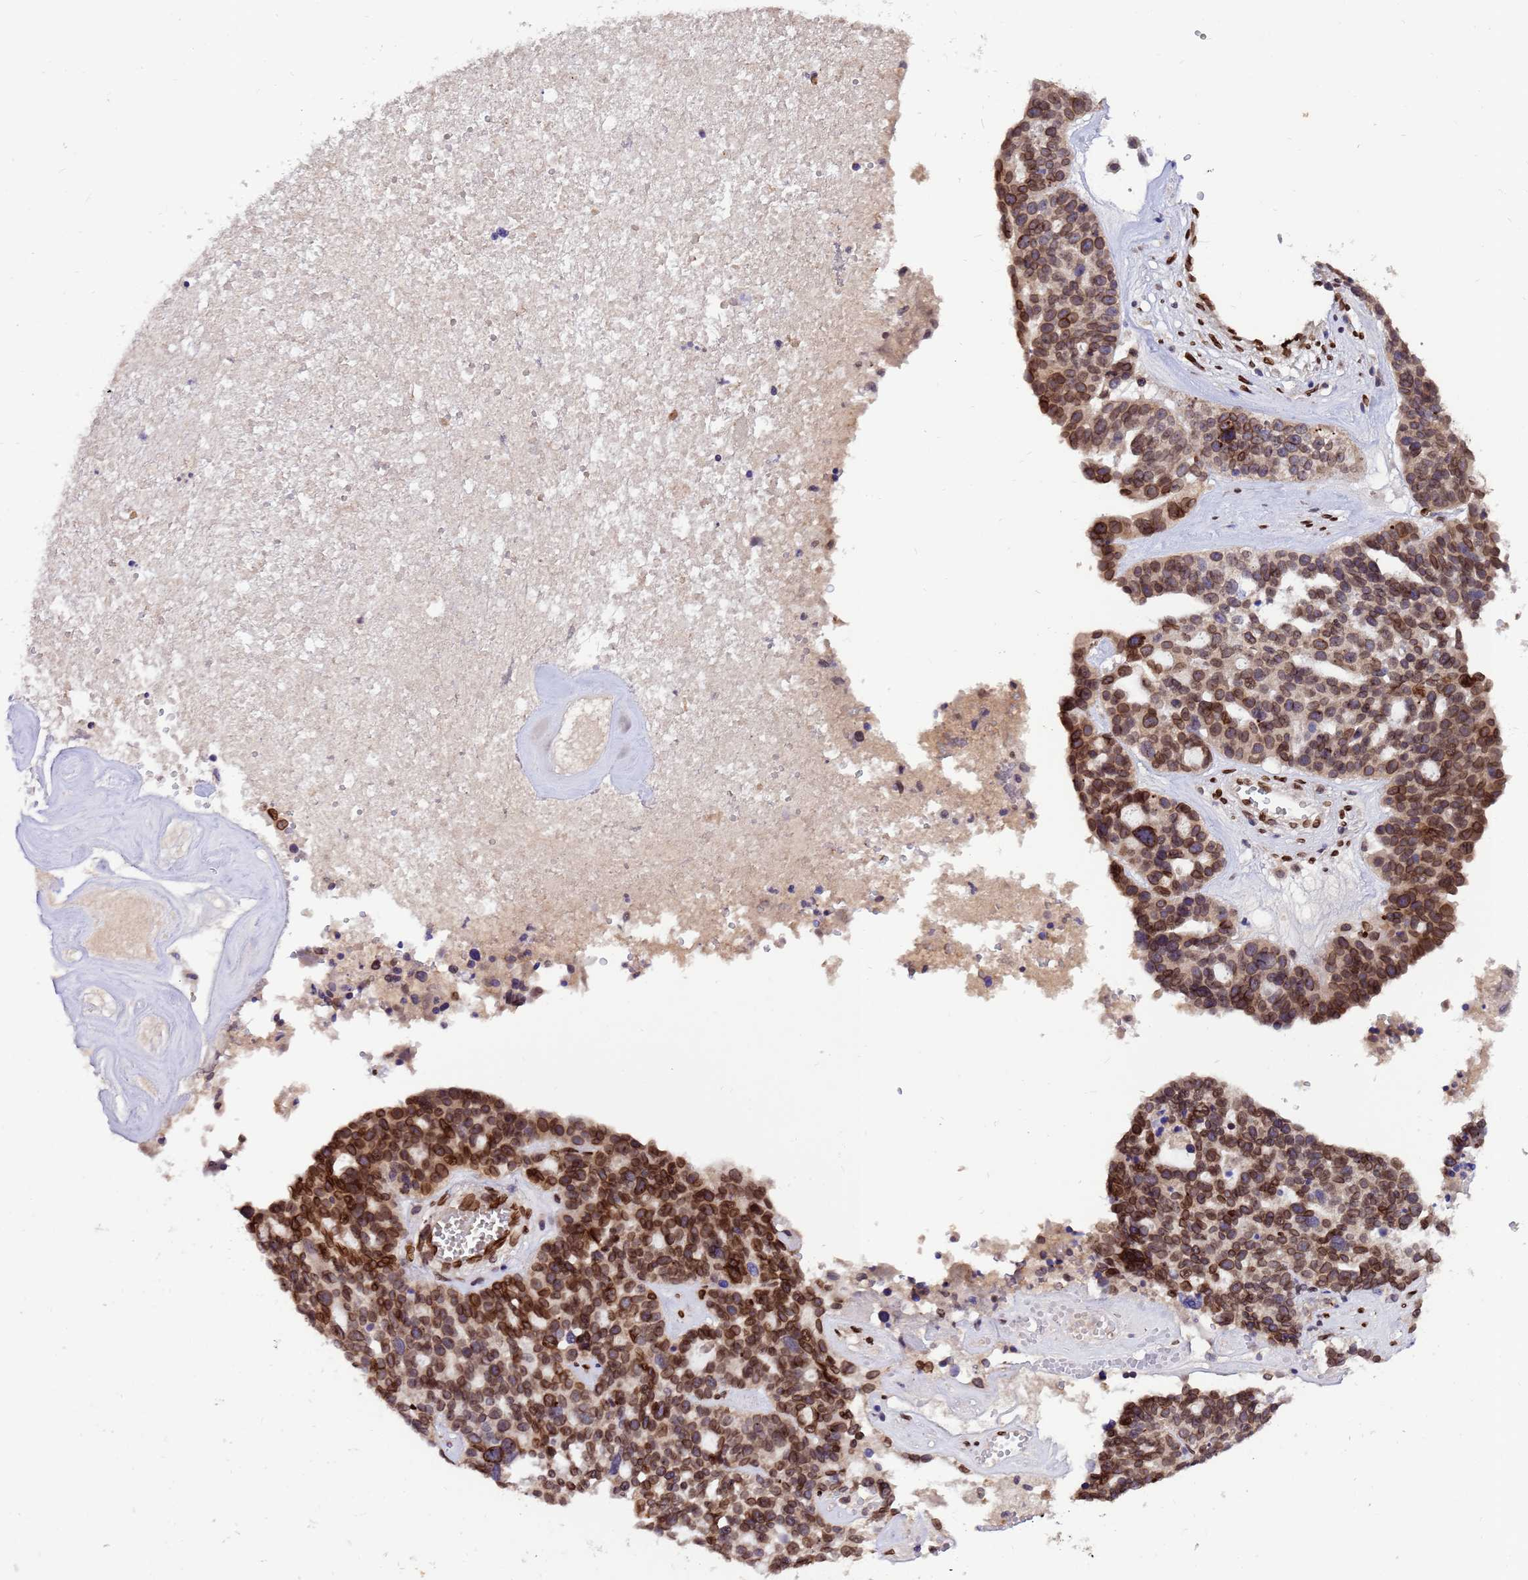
{"staining": {"intensity": "moderate", "quantity": ">75%", "location": "cytoplasmic/membranous,nuclear"}, "tissue": "ovarian cancer", "cell_type": "Tumor cells", "image_type": "cancer", "snomed": [{"axis": "morphology", "description": "Cystadenocarcinoma, serous, NOS"}, {"axis": "topography", "description": "Ovary"}], "caption": "A brown stain labels moderate cytoplasmic/membranous and nuclear staining of a protein in serous cystadenocarcinoma (ovarian) tumor cells.", "gene": "GPR135", "patient": {"sex": "female", "age": 59}}